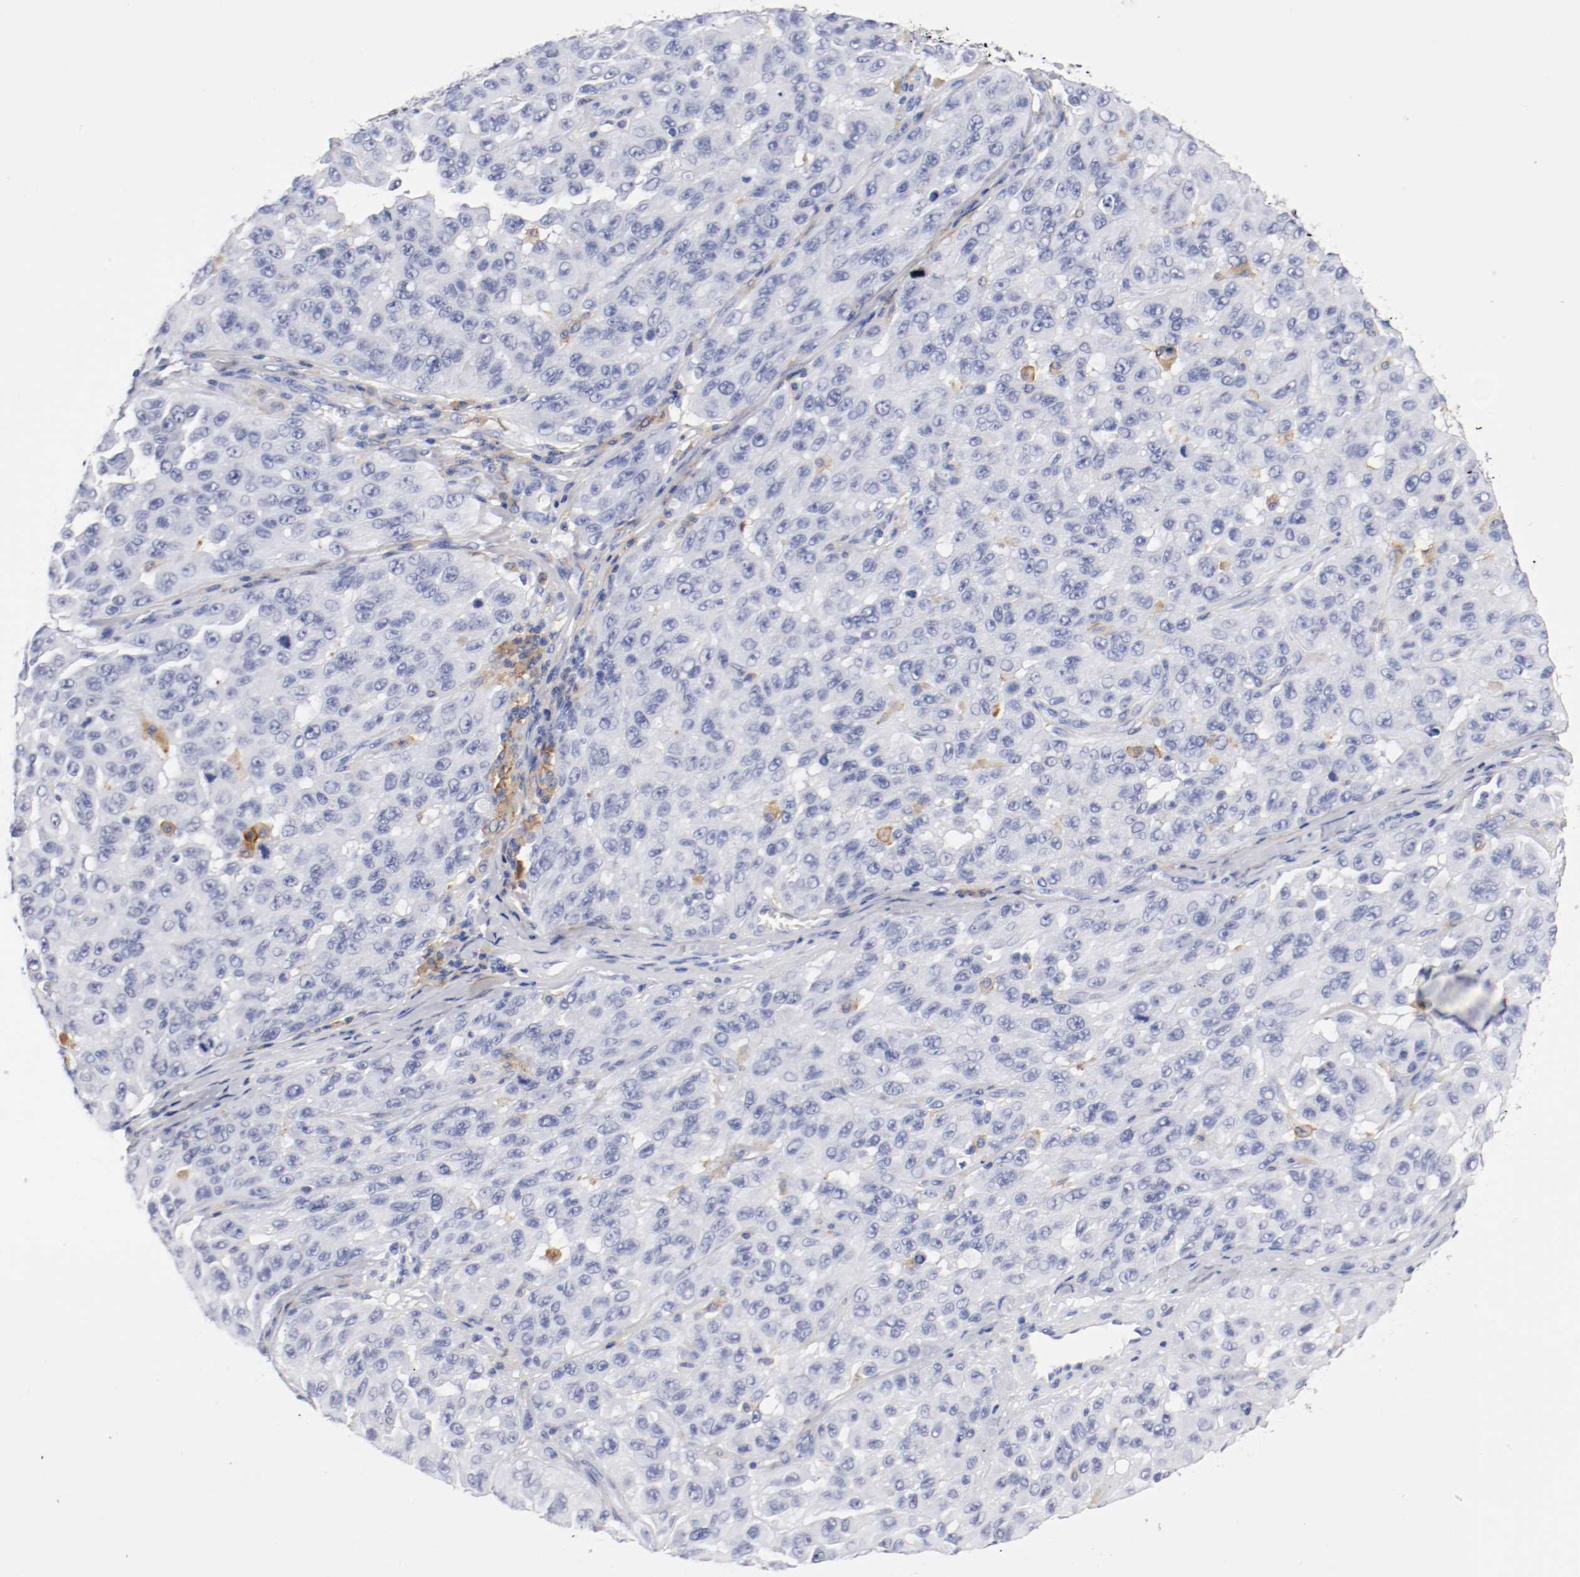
{"staining": {"intensity": "negative", "quantity": "none", "location": "none"}, "tissue": "melanoma", "cell_type": "Tumor cells", "image_type": "cancer", "snomed": [{"axis": "morphology", "description": "Malignant melanoma, NOS"}, {"axis": "topography", "description": "Skin"}], "caption": "Tumor cells show no significant positivity in malignant melanoma.", "gene": "ITGAX", "patient": {"sex": "male", "age": 30}}